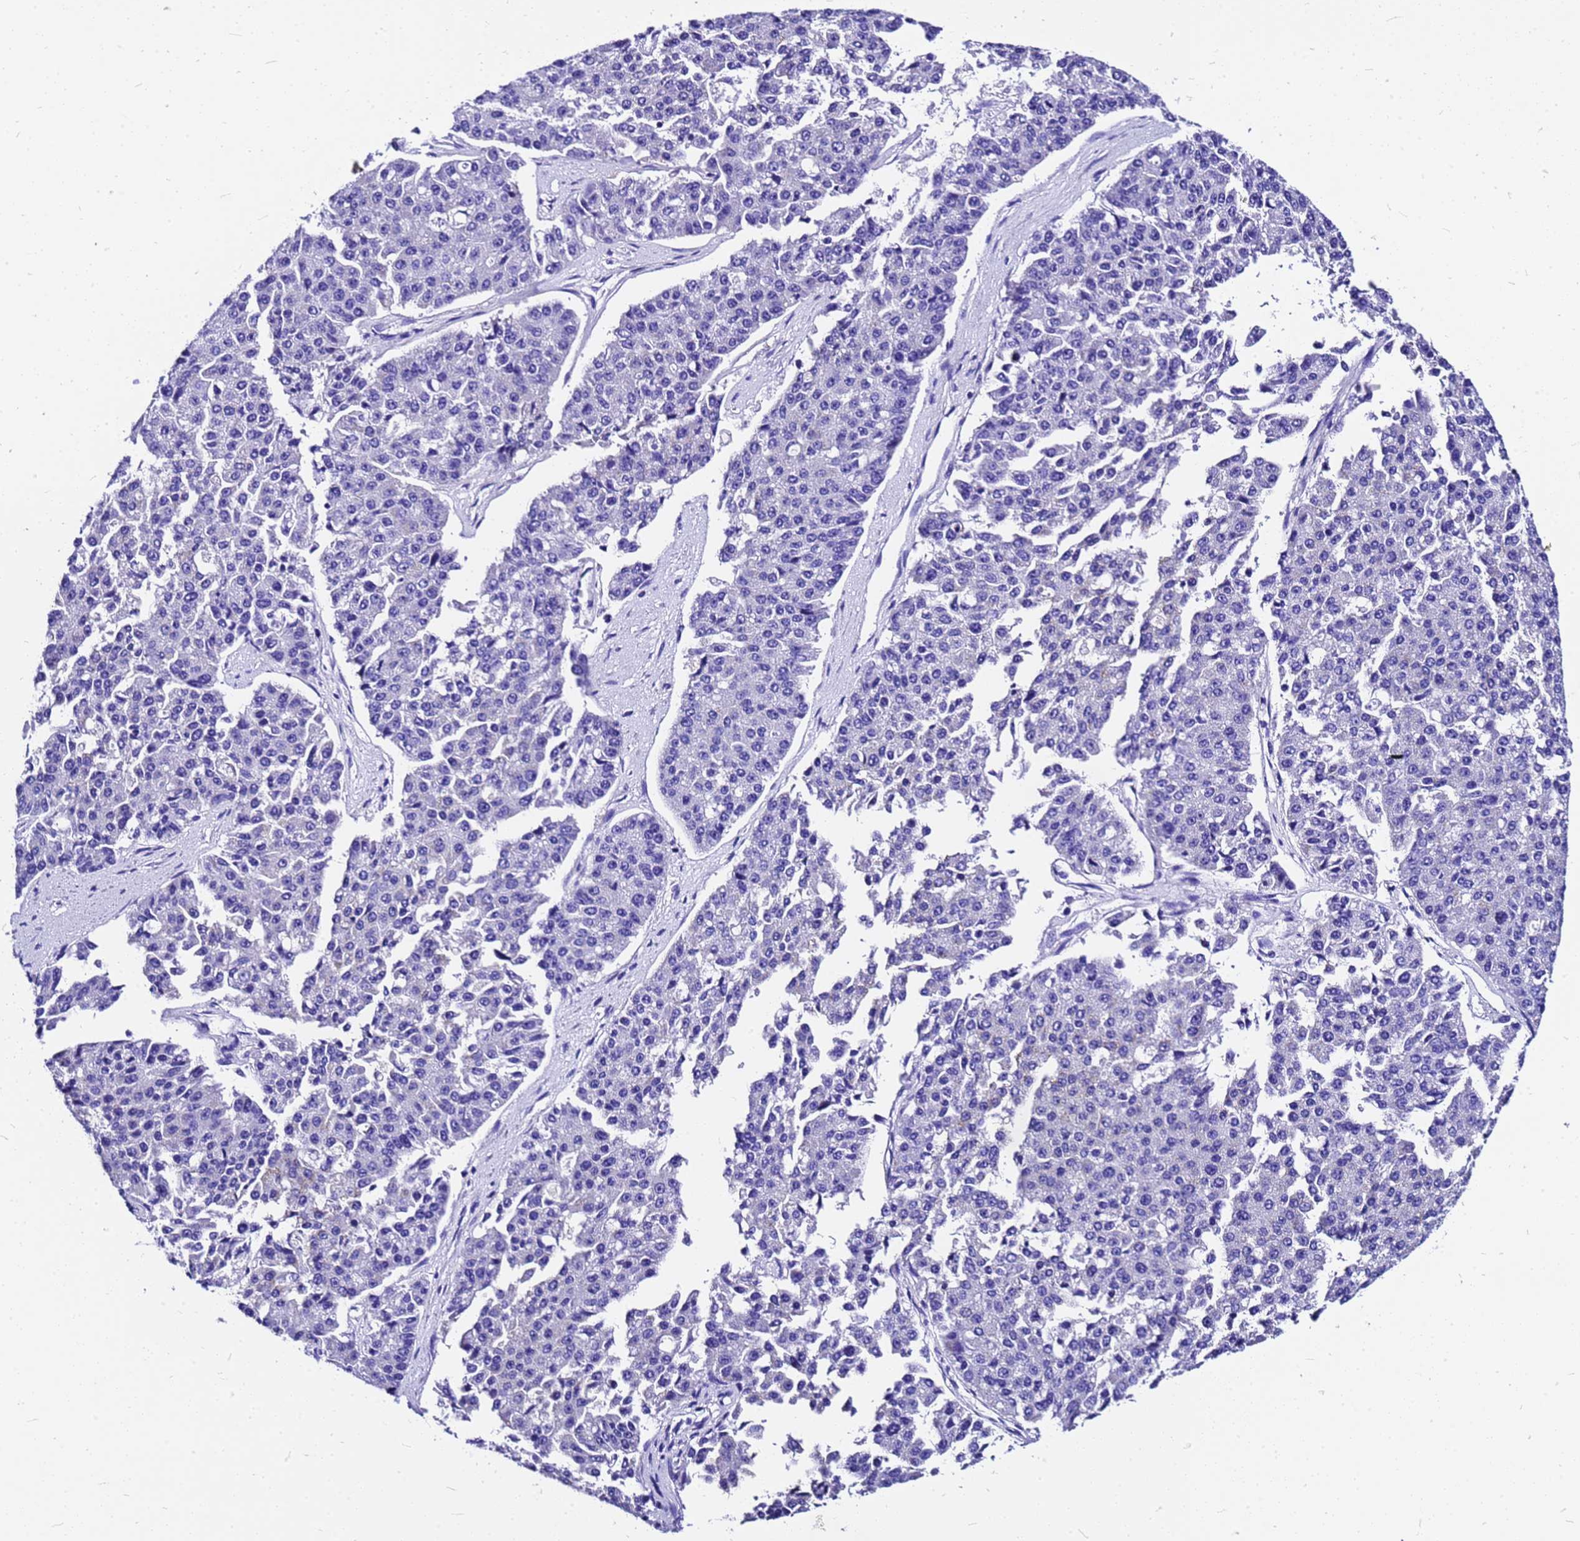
{"staining": {"intensity": "negative", "quantity": "none", "location": "none"}, "tissue": "pancreatic cancer", "cell_type": "Tumor cells", "image_type": "cancer", "snomed": [{"axis": "morphology", "description": "Adenocarcinoma, NOS"}, {"axis": "topography", "description": "Pancreas"}], "caption": "Immunohistochemical staining of pancreatic cancer (adenocarcinoma) shows no significant expression in tumor cells. (DAB immunohistochemistry (IHC), high magnification).", "gene": "HERC4", "patient": {"sex": "male", "age": 50}}